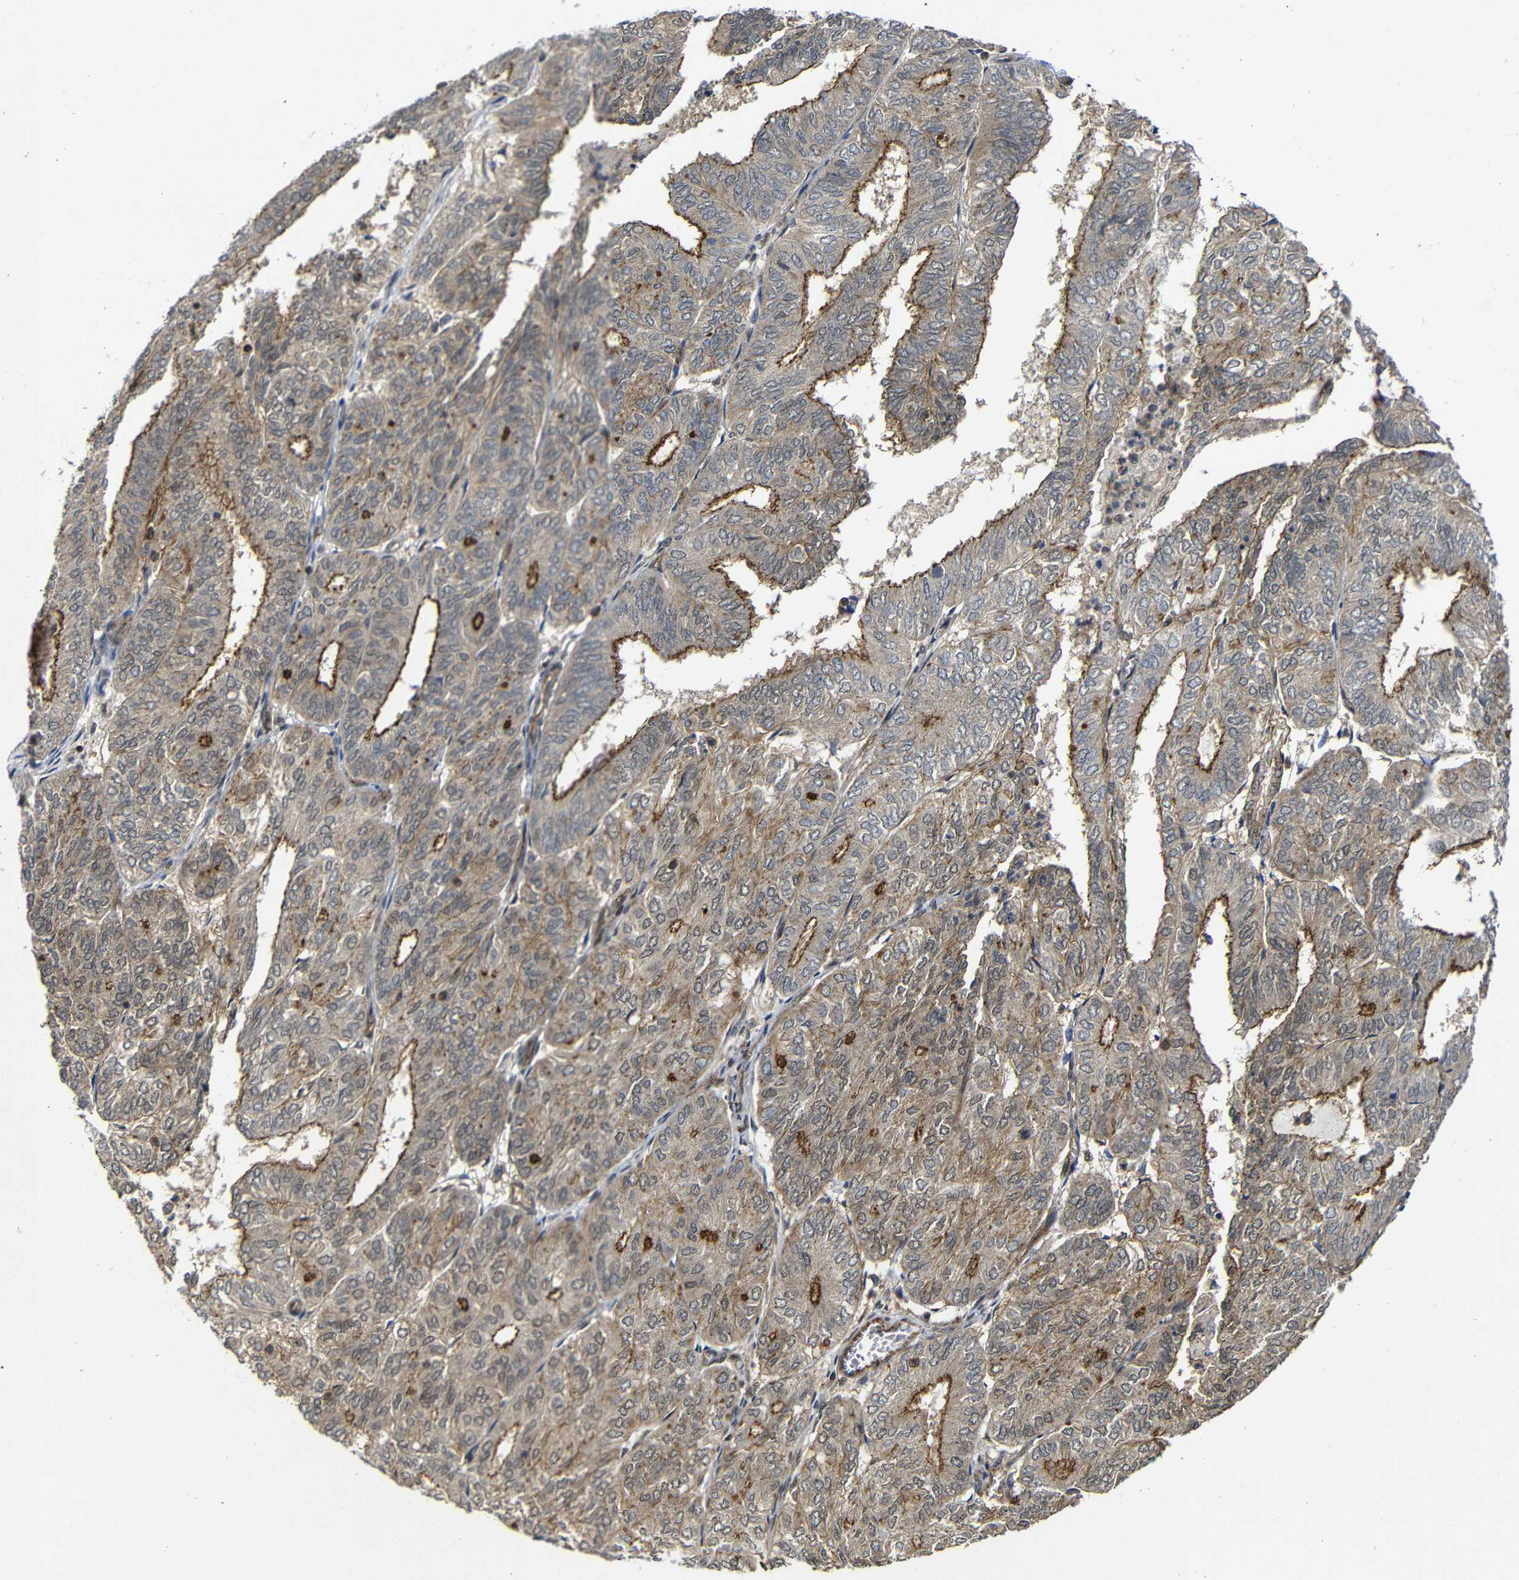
{"staining": {"intensity": "moderate", "quantity": "25%-75%", "location": "cytoplasmic/membranous"}, "tissue": "endometrial cancer", "cell_type": "Tumor cells", "image_type": "cancer", "snomed": [{"axis": "morphology", "description": "Adenocarcinoma, NOS"}, {"axis": "topography", "description": "Uterus"}], "caption": "IHC histopathology image of neoplastic tissue: endometrial cancer stained using immunohistochemistry shows medium levels of moderate protein expression localized specifically in the cytoplasmic/membranous of tumor cells, appearing as a cytoplasmic/membranous brown color.", "gene": "NANOS1", "patient": {"sex": "female", "age": 60}}